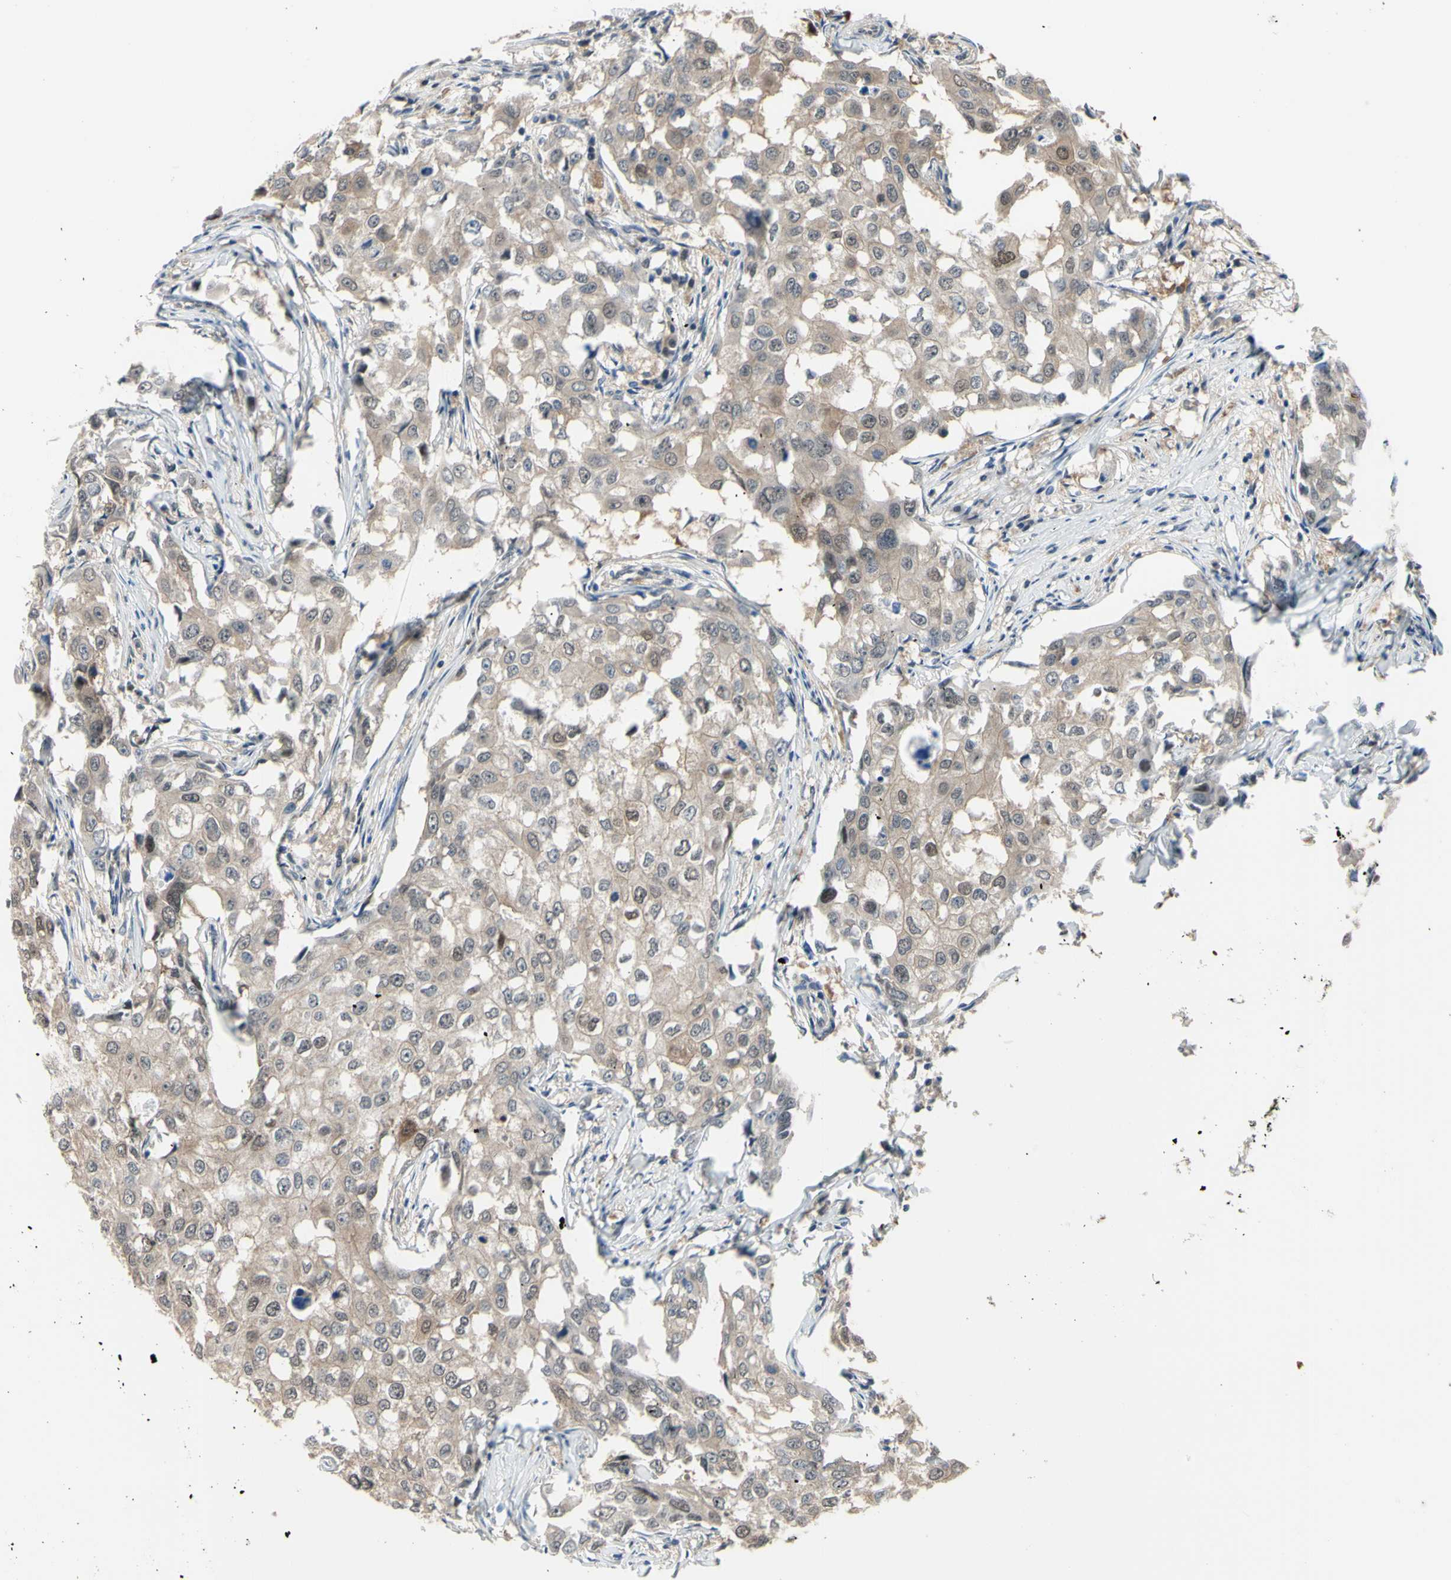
{"staining": {"intensity": "weak", "quantity": ">75%", "location": "cytoplasmic/membranous"}, "tissue": "breast cancer", "cell_type": "Tumor cells", "image_type": "cancer", "snomed": [{"axis": "morphology", "description": "Duct carcinoma"}, {"axis": "topography", "description": "Breast"}], "caption": "Protein staining of breast cancer (infiltrating ductal carcinoma) tissue exhibits weak cytoplasmic/membranous staining in about >75% of tumor cells.", "gene": "HSPA4", "patient": {"sex": "female", "age": 27}}